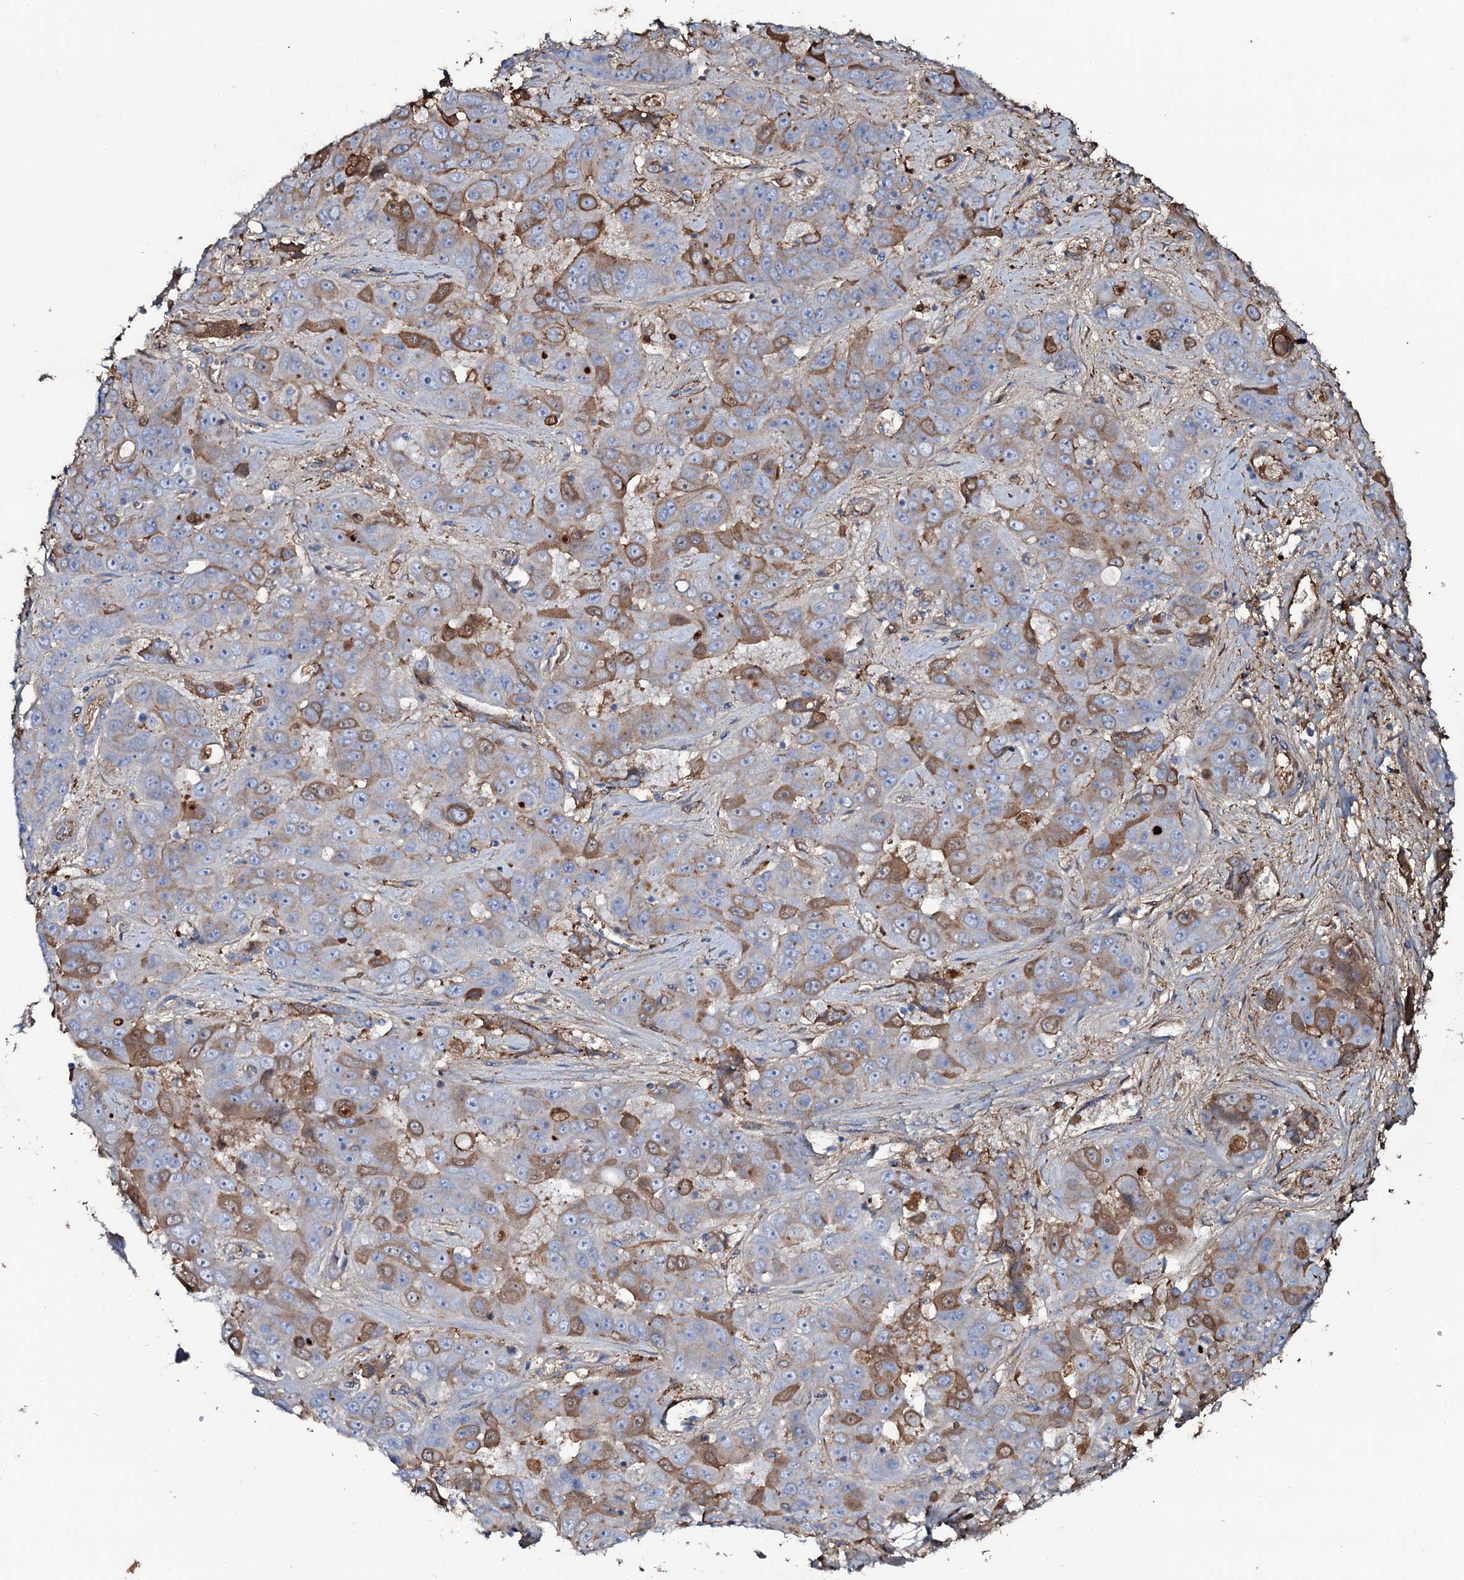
{"staining": {"intensity": "moderate", "quantity": "25%-75%", "location": "cytoplasmic/membranous"}, "tissue": "liver cancer", "cell_type": "Tumor cells", "image_type": "cancer", "snomed": [{"axis": "morphology", "description": "Cholangiocarcinoma"}, {"axis": "topography", "description": "Liver"}], "caption": "Liver cancer (cholangiocarcinoma) was stained to show a protein in brown. There is medium levels of moderate cytoplasmic/membranous staining in about 25%-75% of tumor cells.", "gene": "EDN1", "patient": {"sex": "female", "age": 52}}